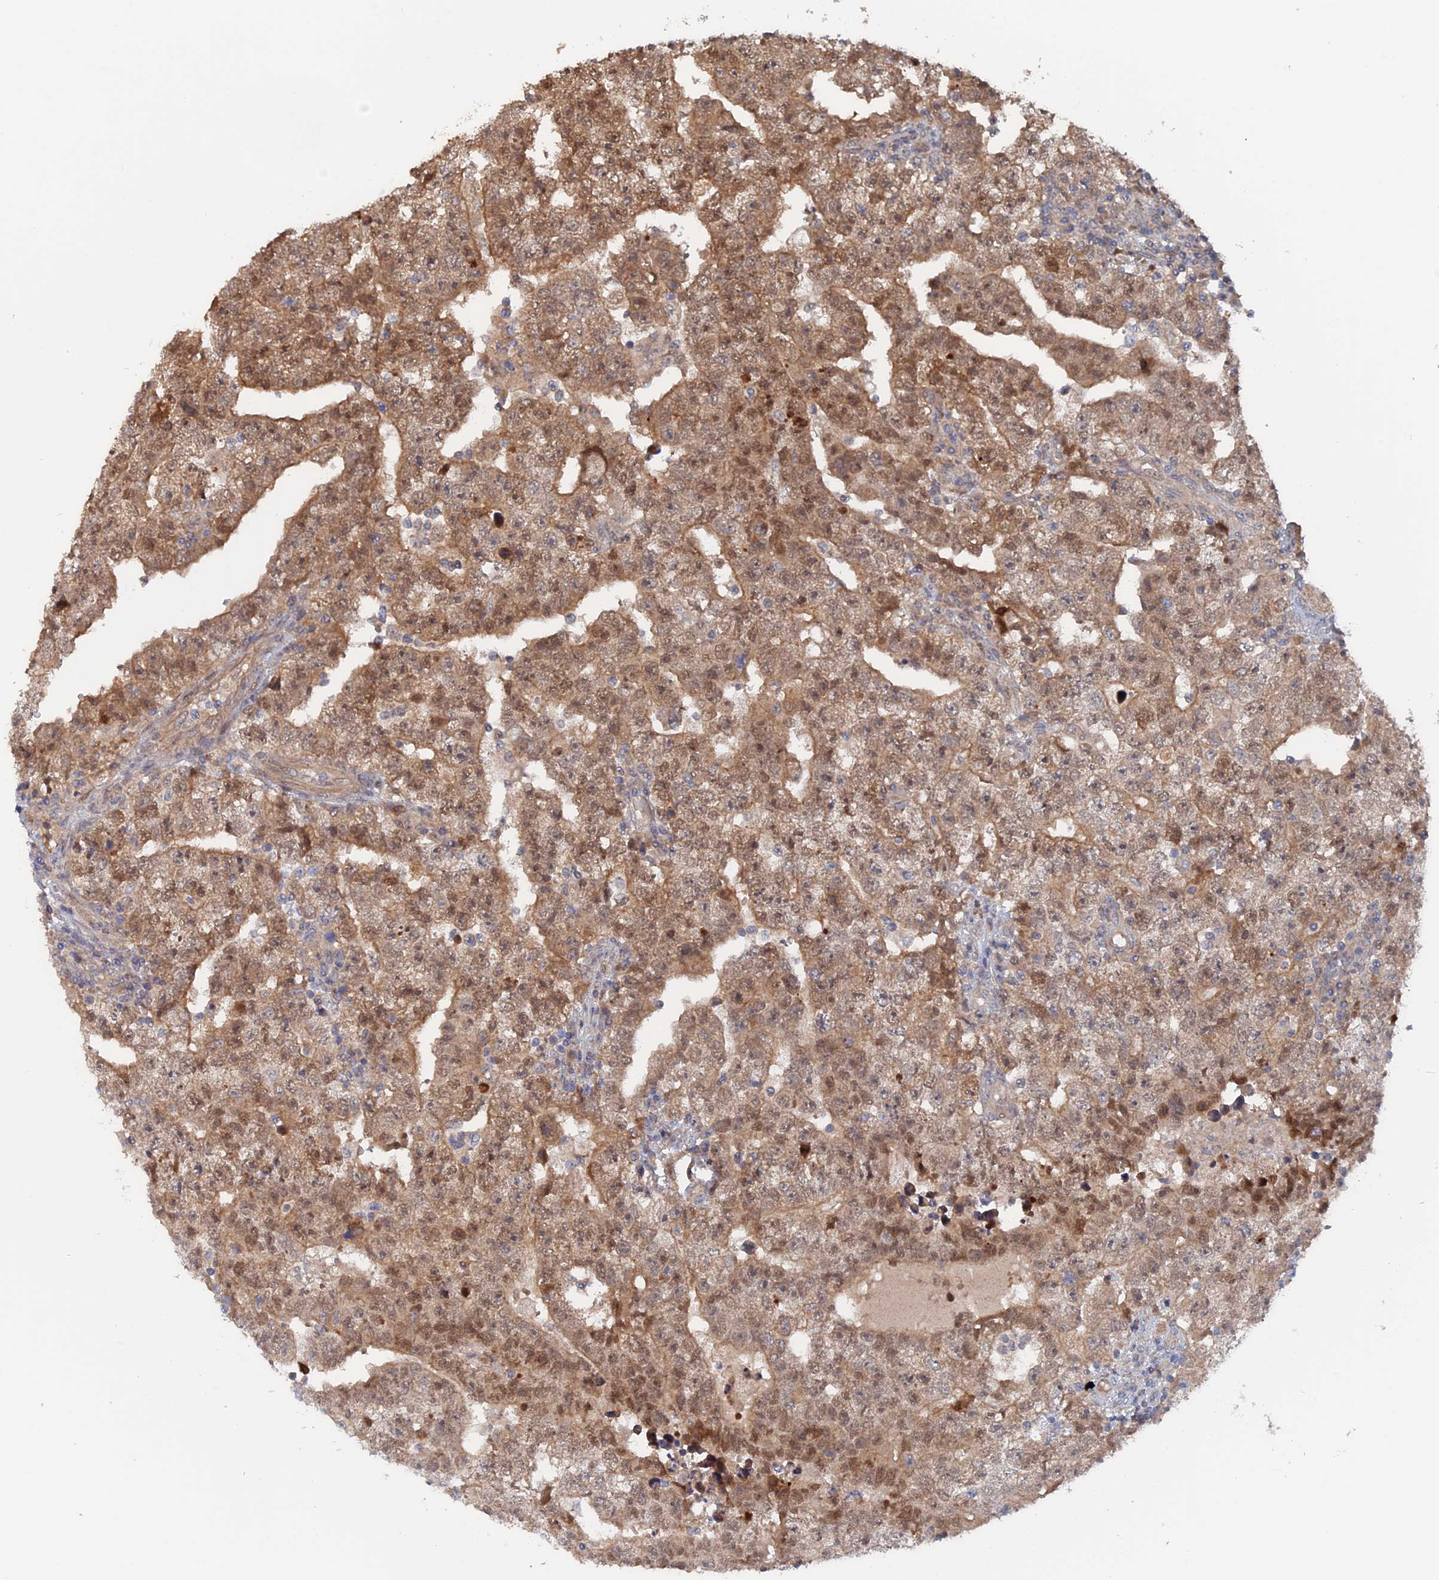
{"staining": {"intensity": "moderate", "quantity": ">75%", "location": "cytoplasmic/membranous,nuclear"}, "tissue": "testis cancer", "cell_type": "Tumor cells", "image_type": "cancer", "snomed": [{"axis": "morphology", "description": "Carcinoma, Embryonal, NOS"}, {"axis": "topography", "description": "Testis"}], "caption": "An image of human testis embryonal carcinoma stained for a protein demonstrates moderate cytoplasmic/membranous and nuclear brown staining in tumor cells. (brown staining indicates protein expression, while blue staining denotes nuclei).", "gene": "ELOVL6", "patient": {"sex": "male", "age": 25}}